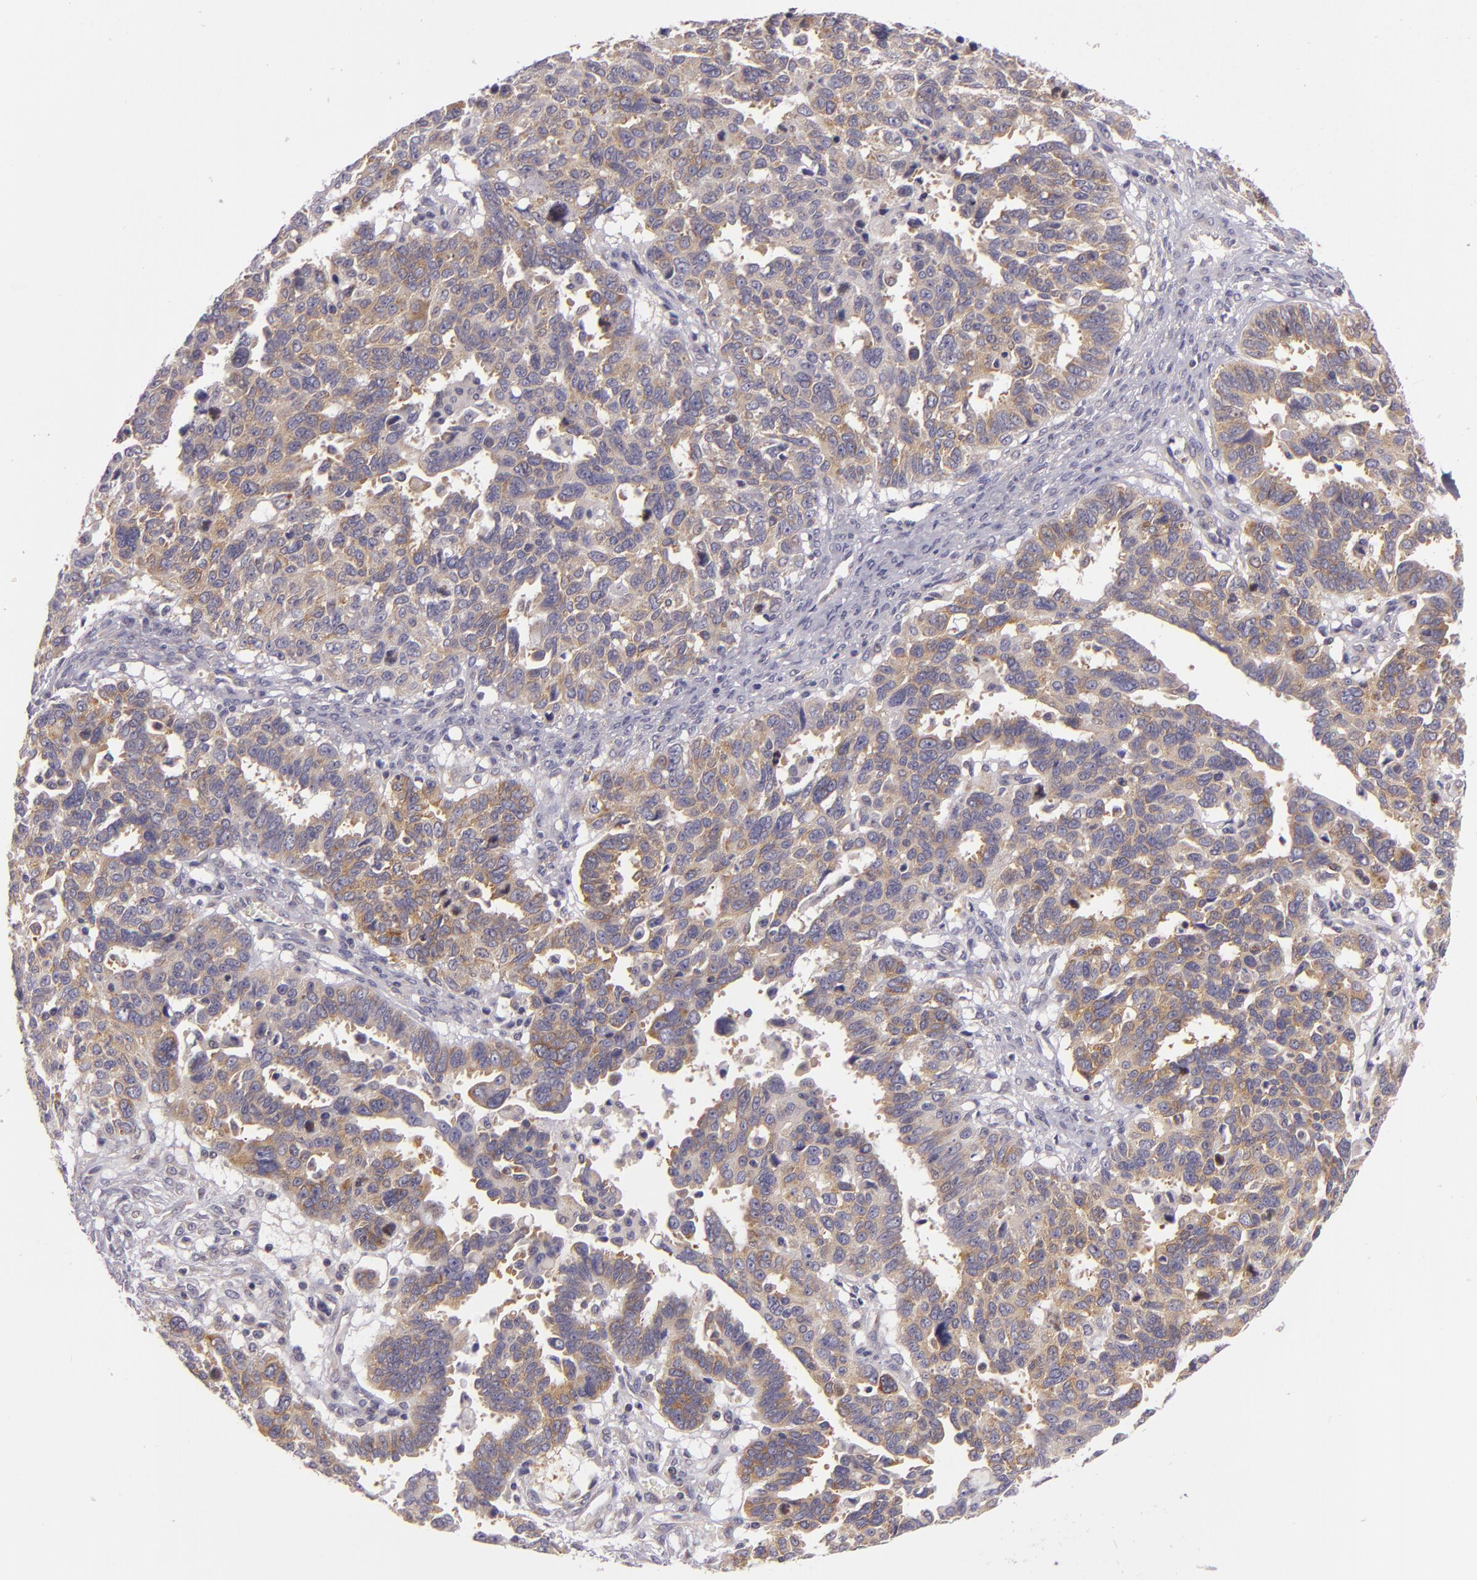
{"staining": {"intensity": "weak", "quantity": "25%-75%", "location": "cytoplasmic/membranous"}, "tissue": "ovarian cancer", "cell_type": "Tumor cells", "image_type": "cancer", "snomed": [{"axis": "morphology", "description": "Carcinoma, endometroid"}, {"axis": "morphology", "description": "Cystadenocarcinoma, serous, NOS"}, {"axis": "topography", "description": "Ovary"}], "caption": "Weak cytoplasmic/membranous staining for a protein is appreciated in approximately 25%-75% of tumor cells of ovarian cancer using IHC.", "gene": "UPF3B", "patient": {"sex": "female", "age": 45}}